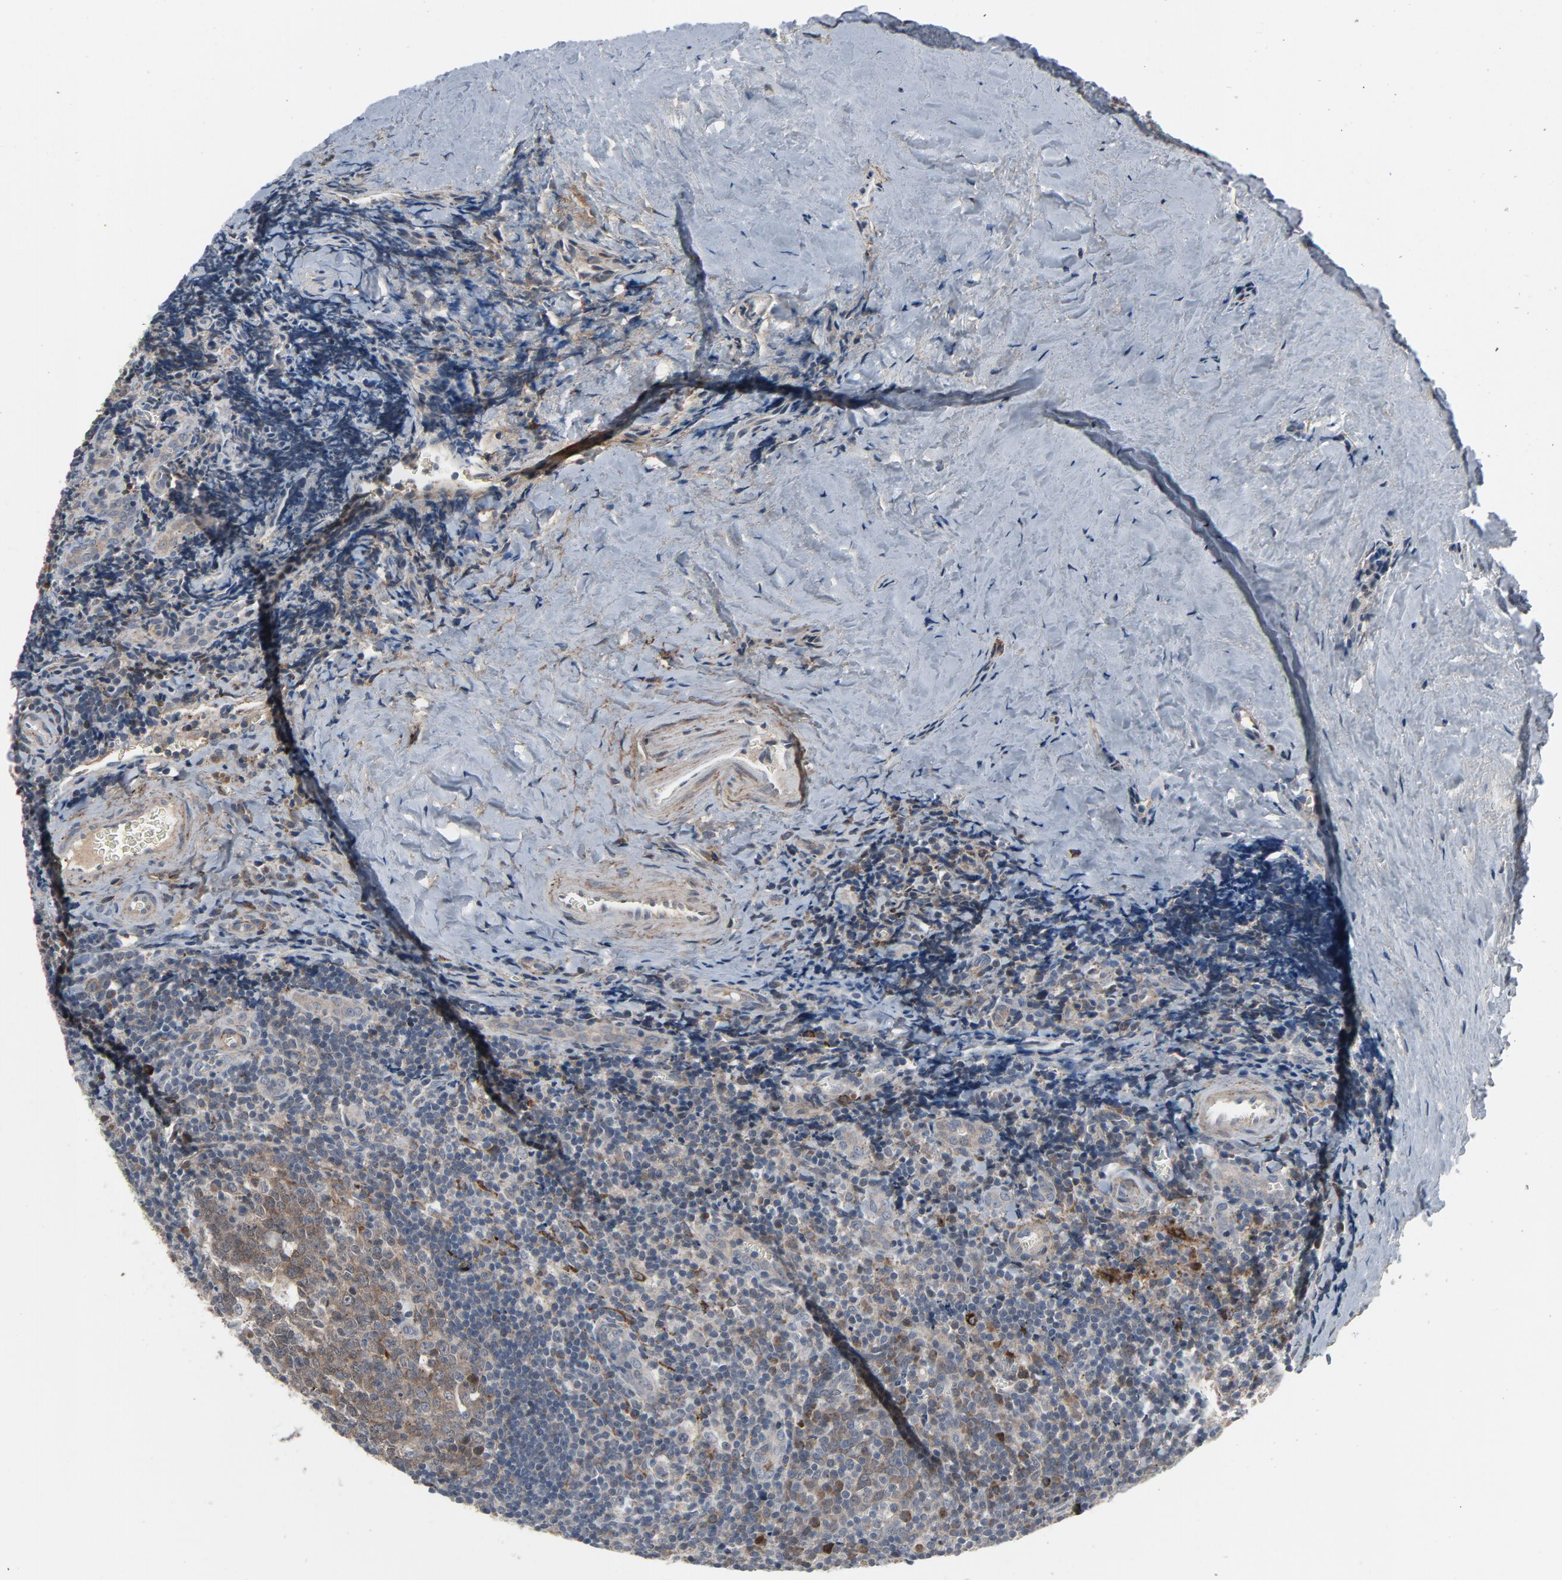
{"staining": {"intensity": "weak", "quantity": ">75%", "location": "cytoplasmic/membranous"}, "tissue": "tonsil", "cell_type": "Germinal center cells", "image_type": "normal", "snomed": [{"axis": "morphology", "description": "Normal tissue, NOS"}, {"axis": "topography", "description": "Tonsil"}], "caption": "Immunohistochemical staining of normal human tonsil displays >75% levels of weak cytoplasmic/membranous protein expression in approximately >75% of germinal center cells.", "gene": "PDZD4", "patient": {"sex": "male", "age": 20}}